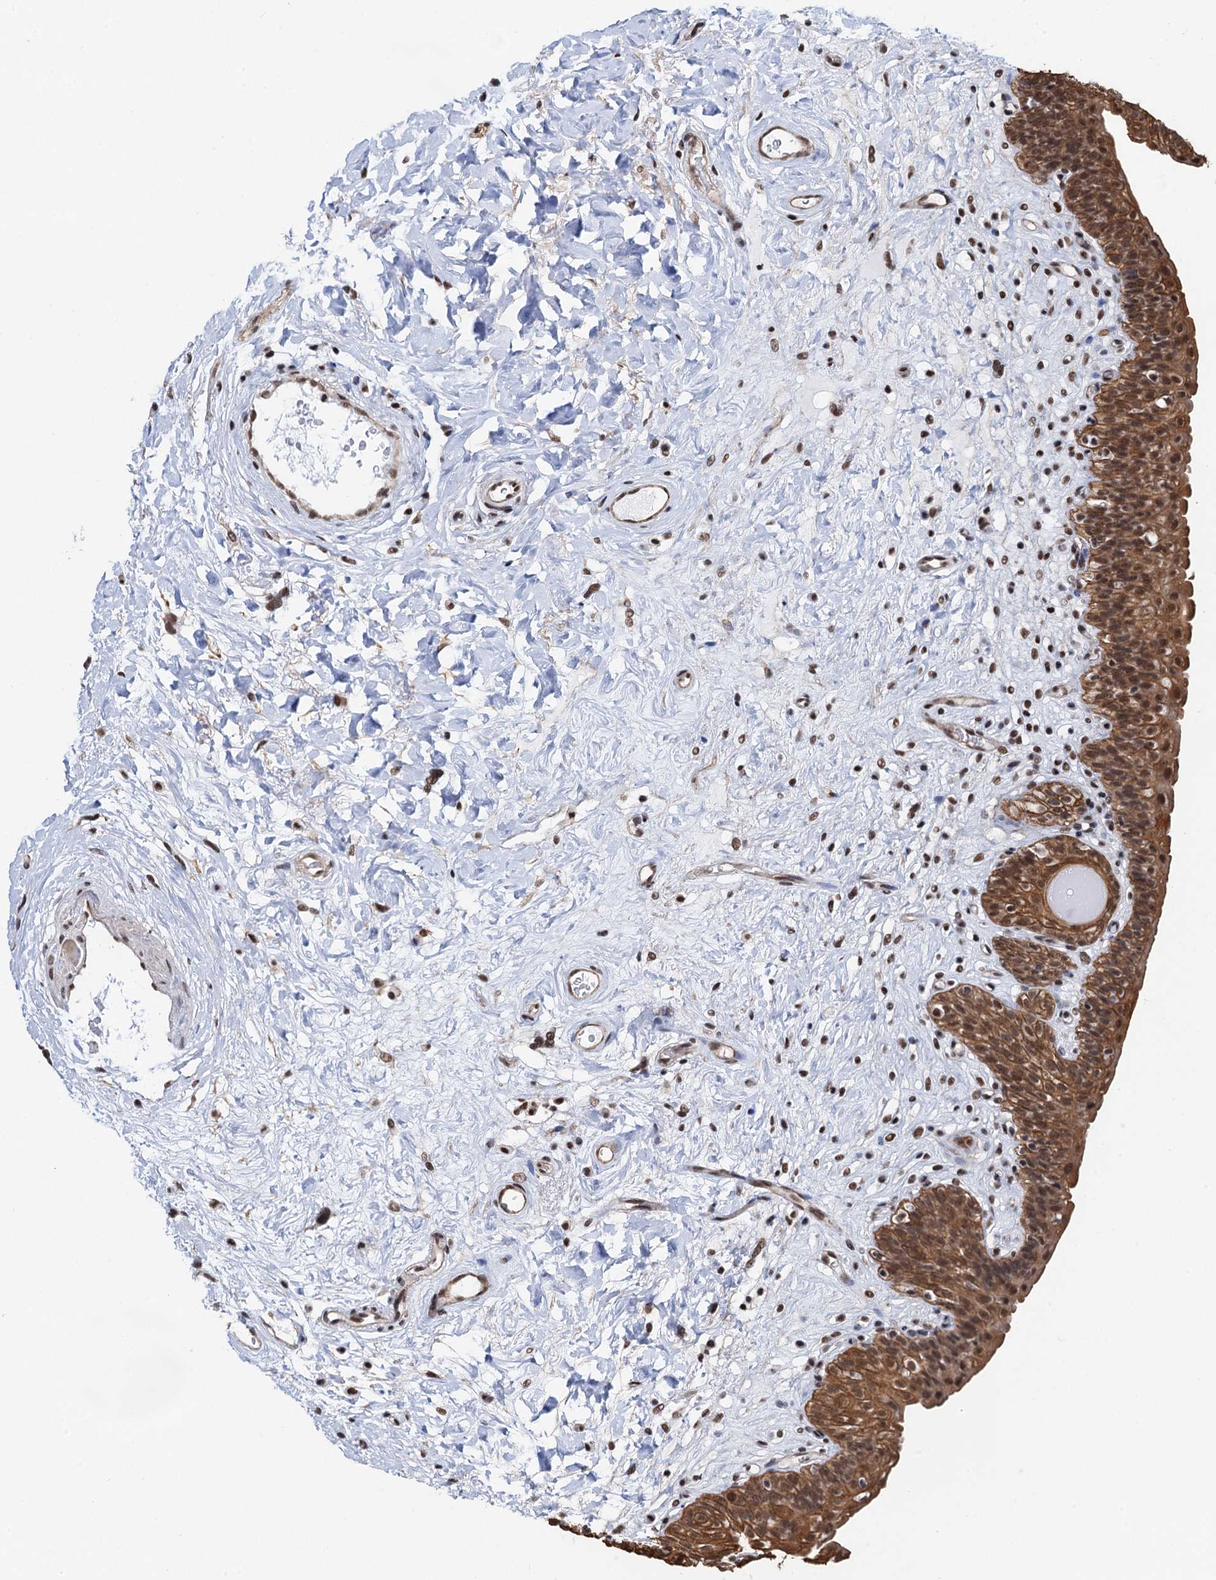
{"staining": {"intensity": "moderate", "quantity": ">75%", "location": "cytoplasmic/membranous,nuclear"}, "tissue": "urinary bladder", "cell_type": "Urothelial cells", "image_type": "normal", "snomed": [{"axis": "morphology", "description": "Normal tissue, NOS"}, {"axis": "topography", "description": "Urinary bladder"}], "caption": "Protein staining shows moderate cytoplasmic/membranous,nuclear staining in about >75% of urothelial cells in unremarkable urinary bladder.", "gene": "ZNF609", "patient": {"sex": "male", "age": 83}}